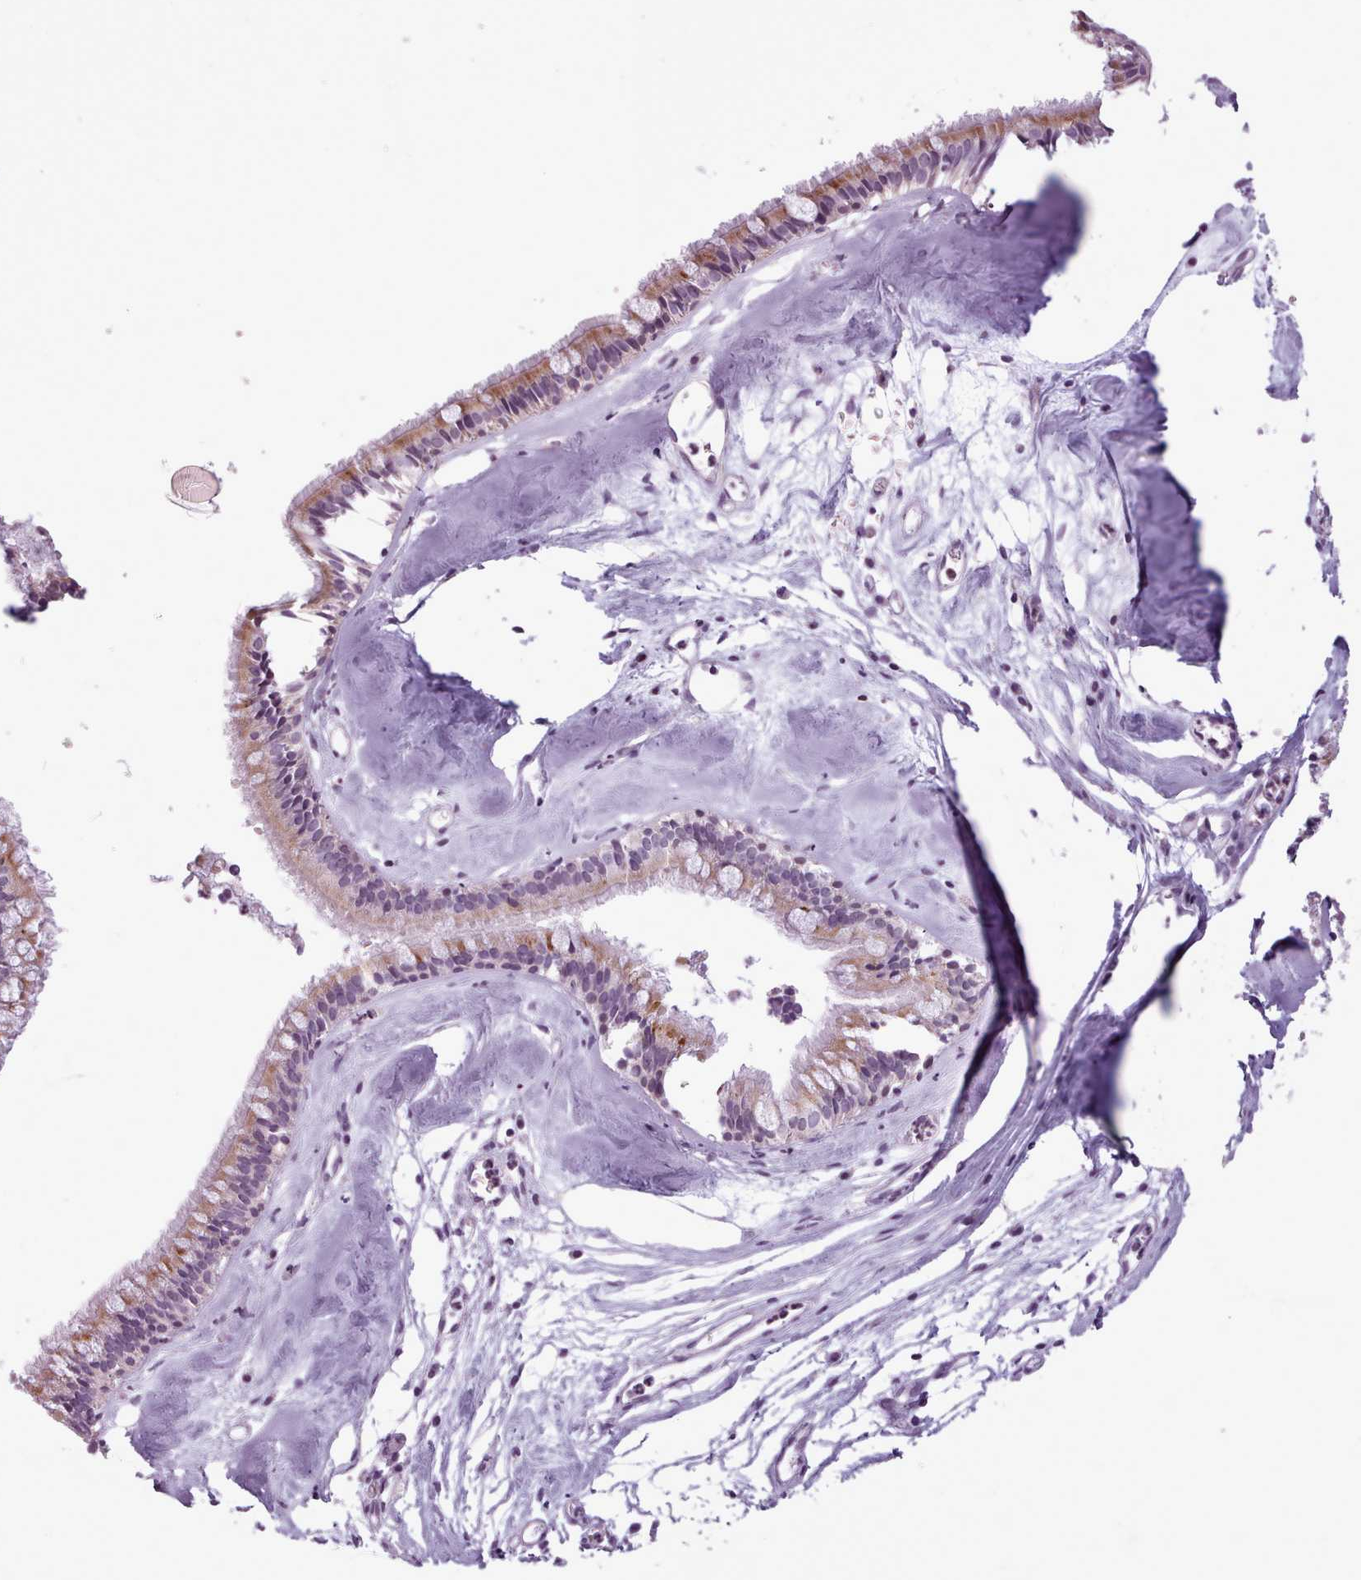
{"staining": {"intensity": "moderate", "quantity": "25%-75%", "location": "cytoplasmic/membranous"}, "tissue": "nasopharynx", "cell_type": "Respiratory epithelial cells", "image_type": "normal", "snomed": [{"axis": "morphology", "description": "Normal tissue, NOS"}, {"axis": "topography", "description": "Nasopharynx"}], "caption": "Benign nasopharynx was stained to show a protein in brown. There is medium levels of moderate cytoplasmic/membranous expression in about 25%-75% of respiratory epithelial cells.", "gene": "SLURP1", "patient": {"sex": "male", "age": 65}}